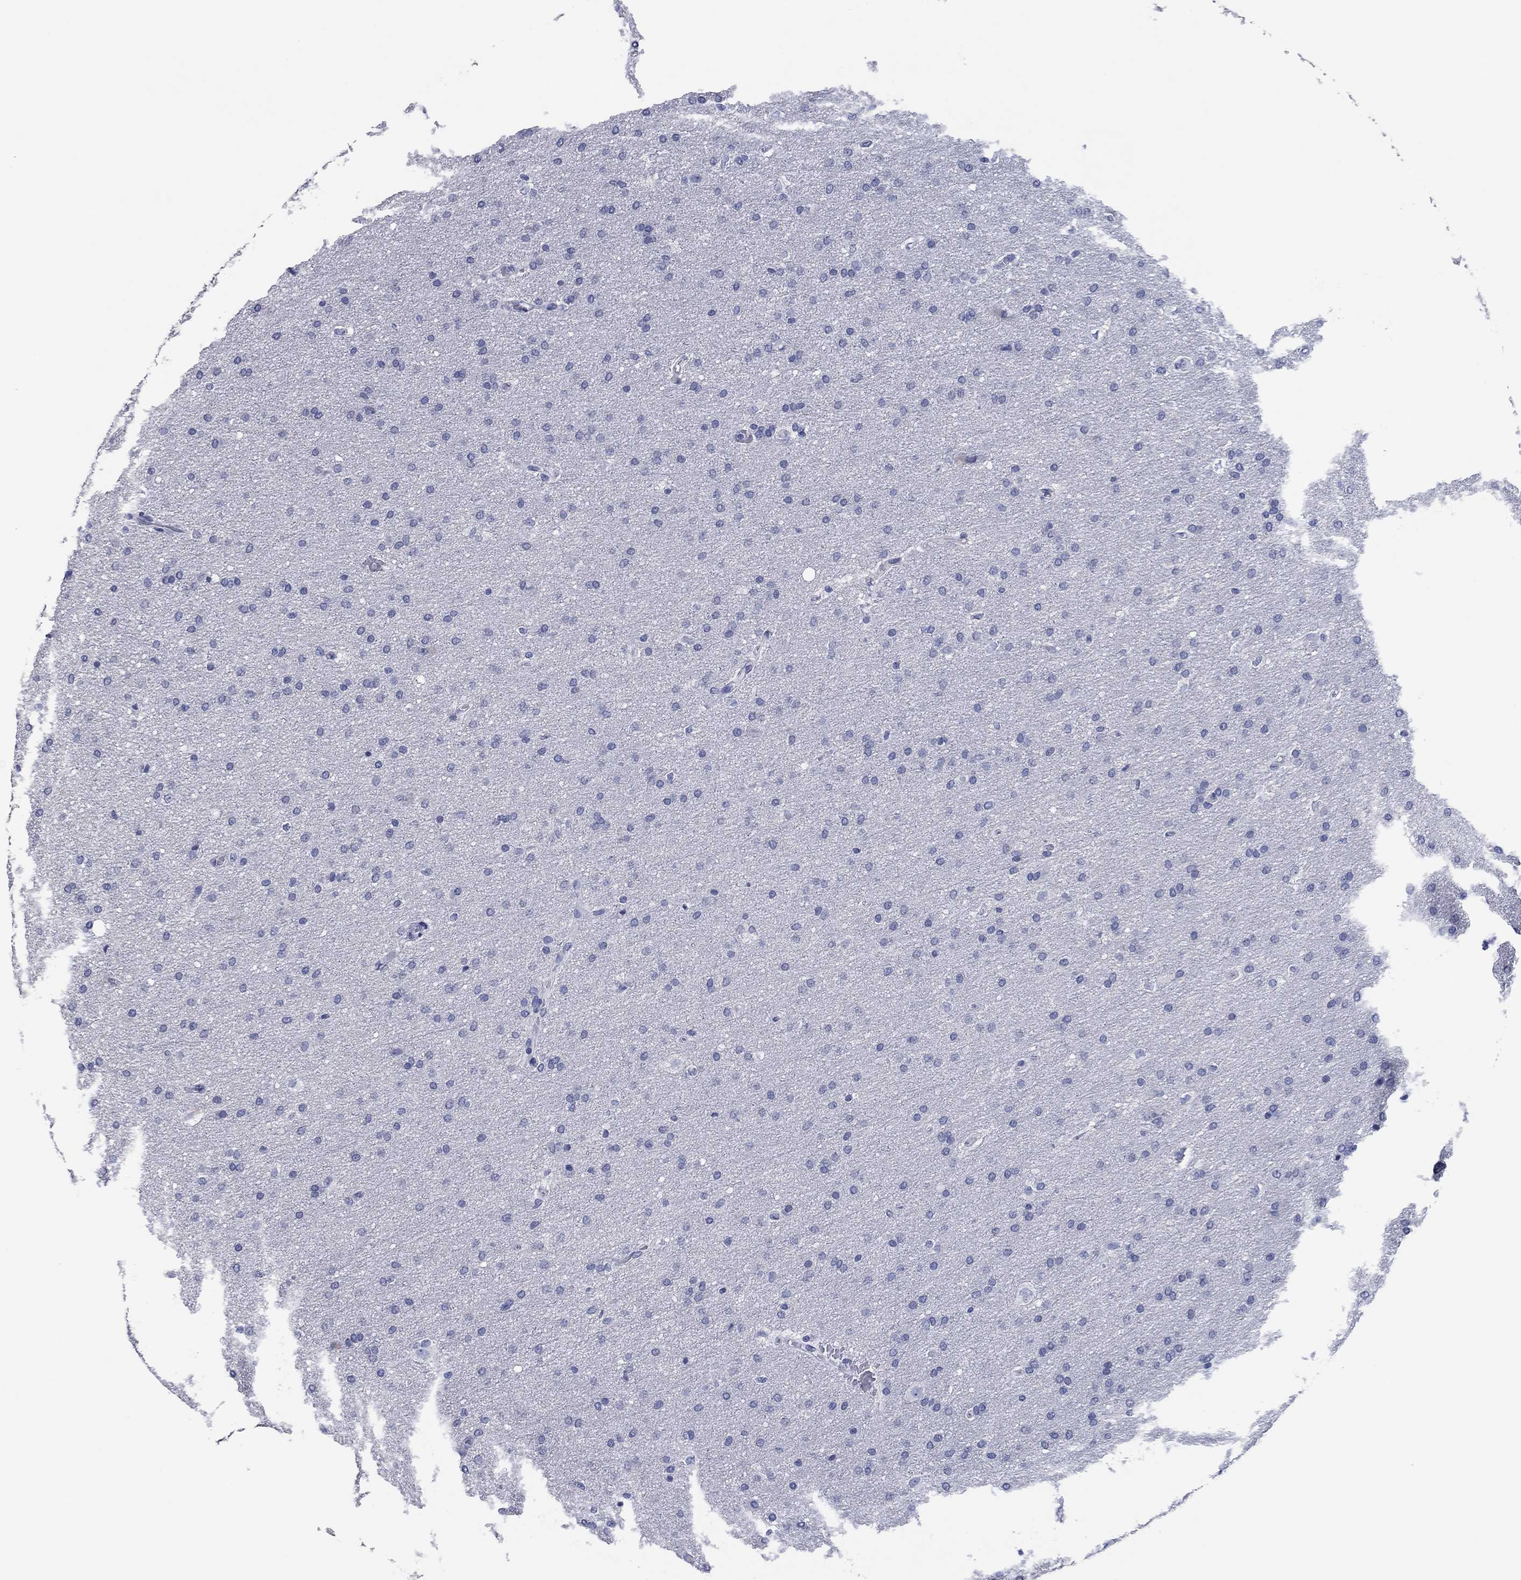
{"staining": {"intensity": "negative", "quantity": "none", "location": "none"}, "tissue": "glioma", "cell_type": "Tumor cells", "image_type": "cancer", "snomed": [{"axis": "morphology", "description": "Glioma, malignant, Low grade"}, {"axis": "topography", "description": "Brain"}], "caption": "The histopathology image shows no staining of tumor cells in malignant glioma (low-grade).", "gene": "POU5F1", "patient": {"sex": "female", "age": 37}}